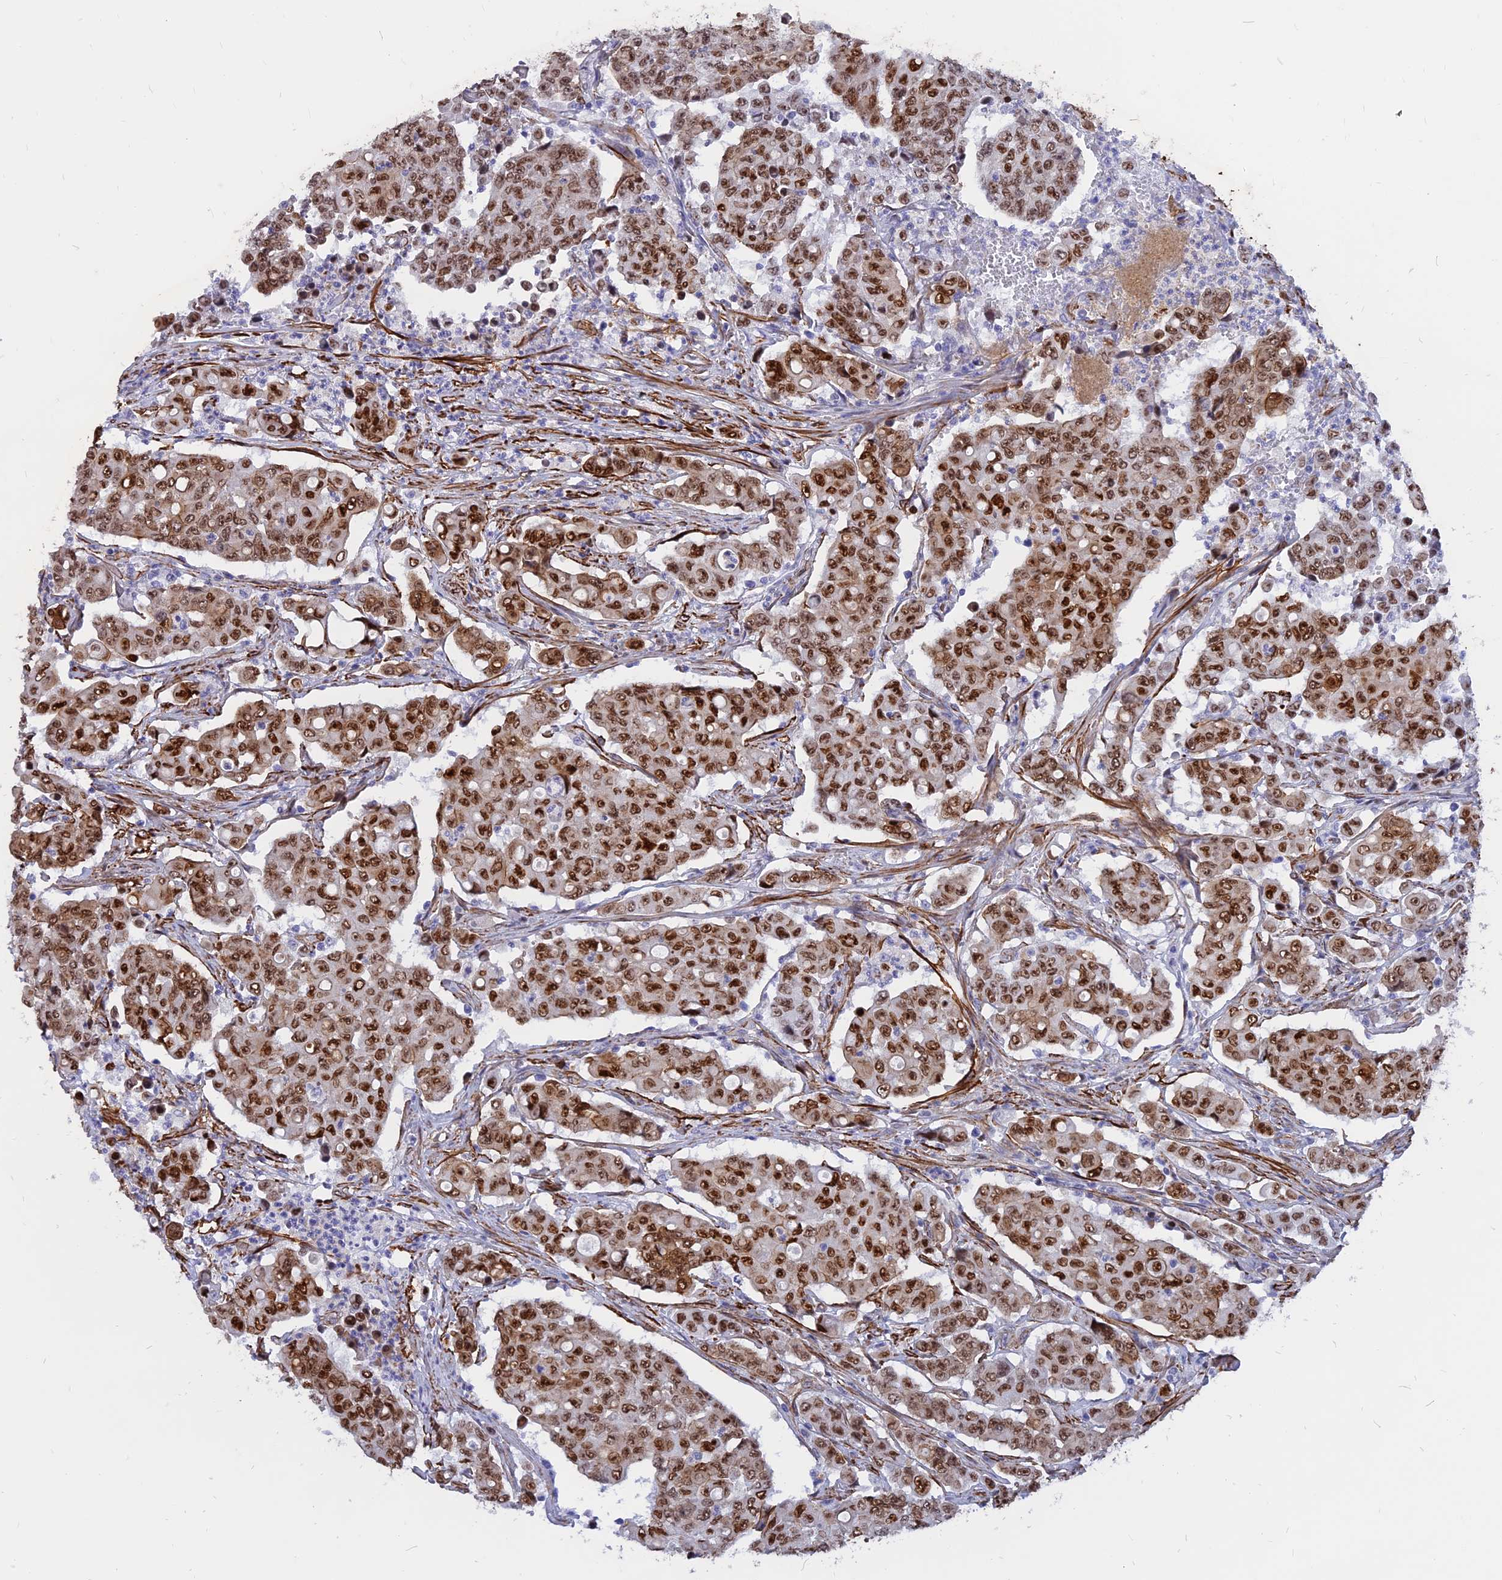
{"staining": {"intensity": "moderate", "quantity": ">75%", "location": "nuclear"}, "tissue": "colorectal cancer", "cell_type": "Tumor cells", "image_type": "cancer", "snomed": [{"axis": "morphology", "description": "Adenocarcinoma, NOS"}, {"axis": "topography", "description": "Colon"}], "caption": "Adenocarcinoma (colorectal) tissue reveals moderate nuclear staining in approximately >75% of tumor cells", "gene": "CENPV", "patient": {"sex": "male", "age": 51}}